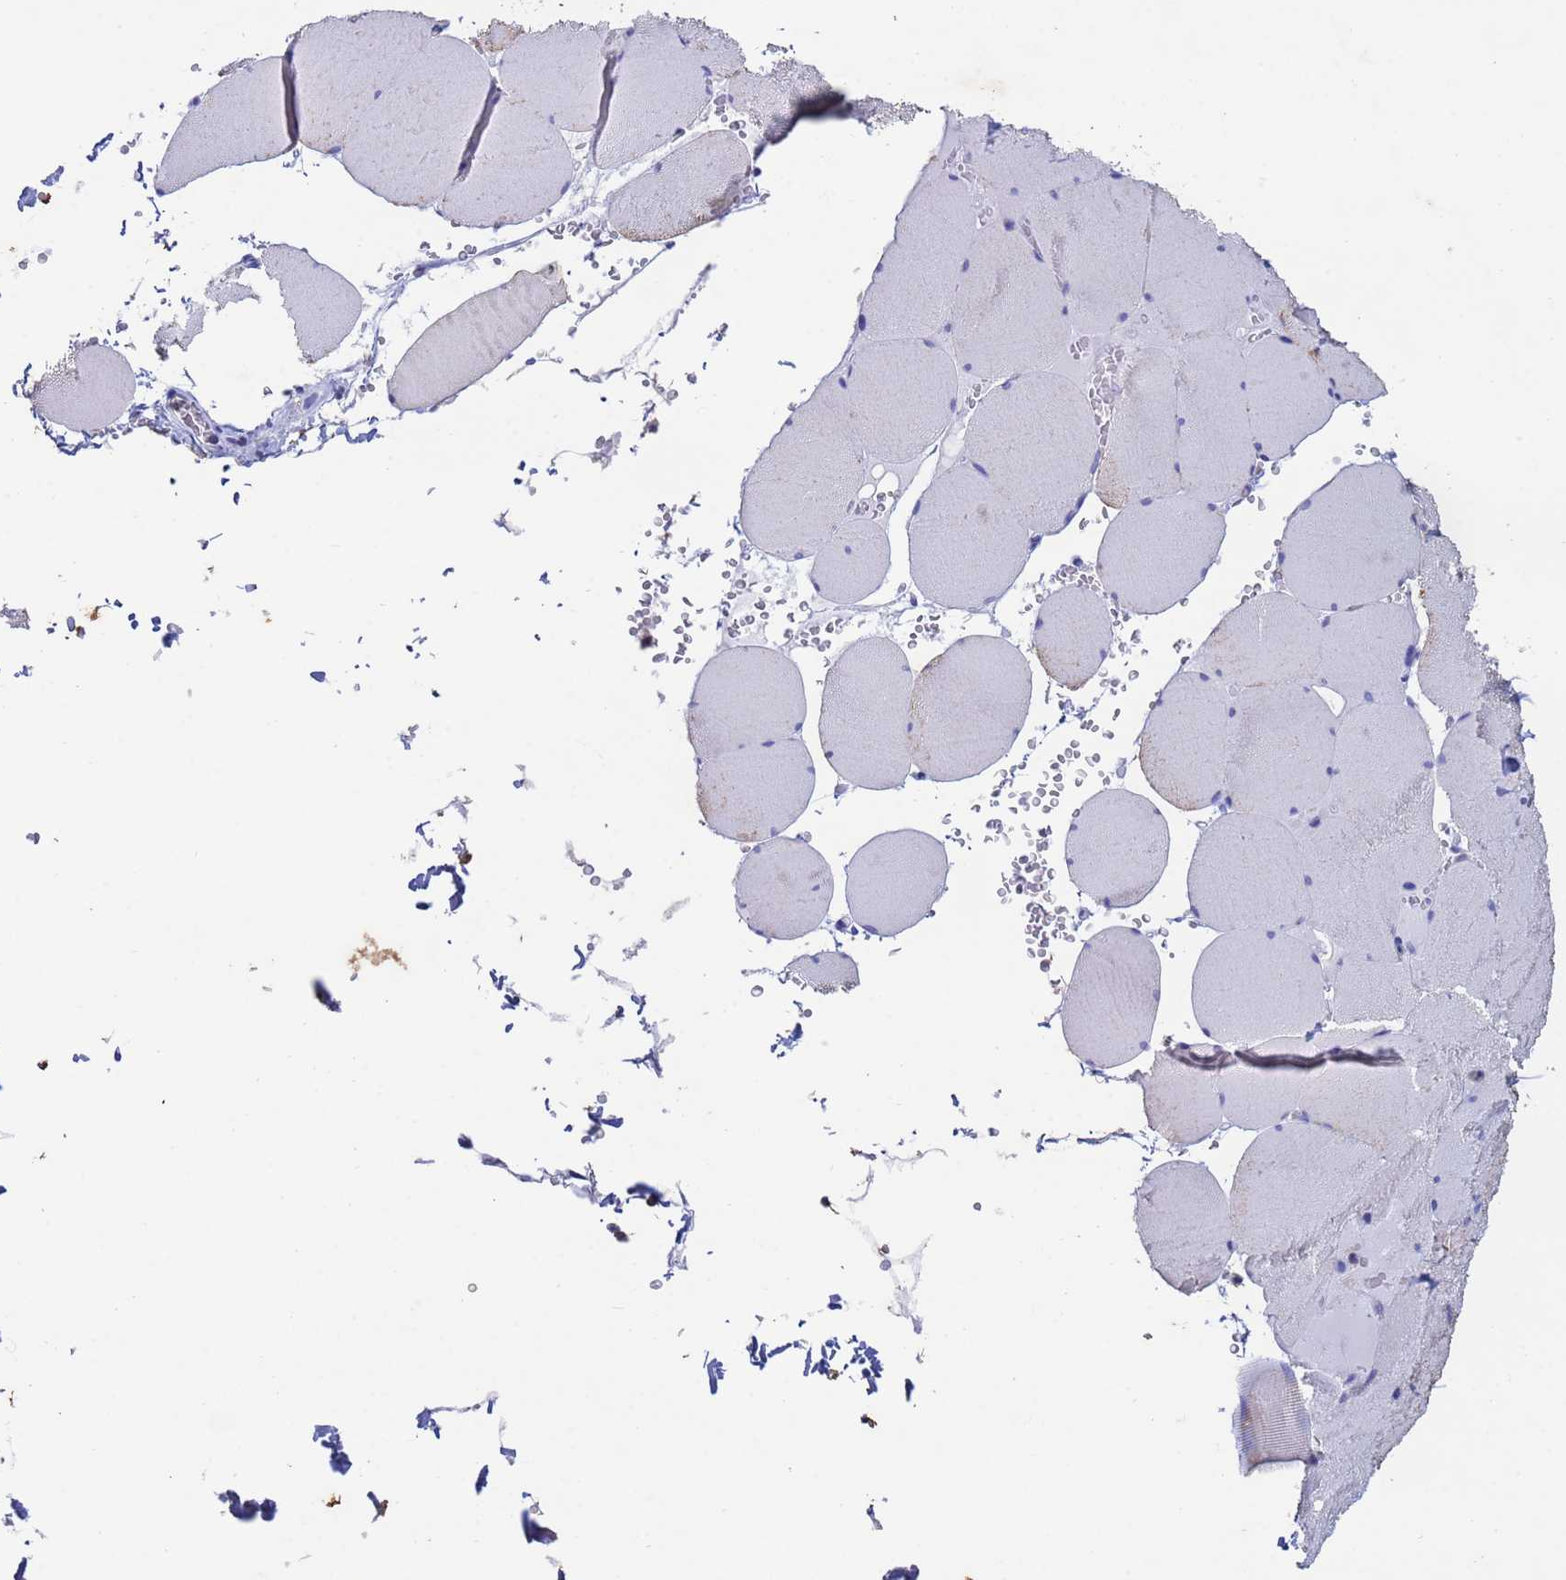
{"staining": {"intensity": "negative", "quantity": "none", "location": "none"}, "tissue": "skeletal muscle", "cell_type": "Myocytes", "image_type": "normal", "snomed": [{"axis": "morphology", "description": "Normal tissue, NOS"}, {"axis": "topography", "description": "Skeletal muscle"}, {"axis": "topography", "description": "Head-Neck"}], "caption": "Immunohistochemistry image of unremarkable skeletal muscle: skeletal muscle stained with DAB demonstrates no significant protein positivity in myocytes.", "gene": "CSTB", "patient": {"sex": "male", "age": 66}}